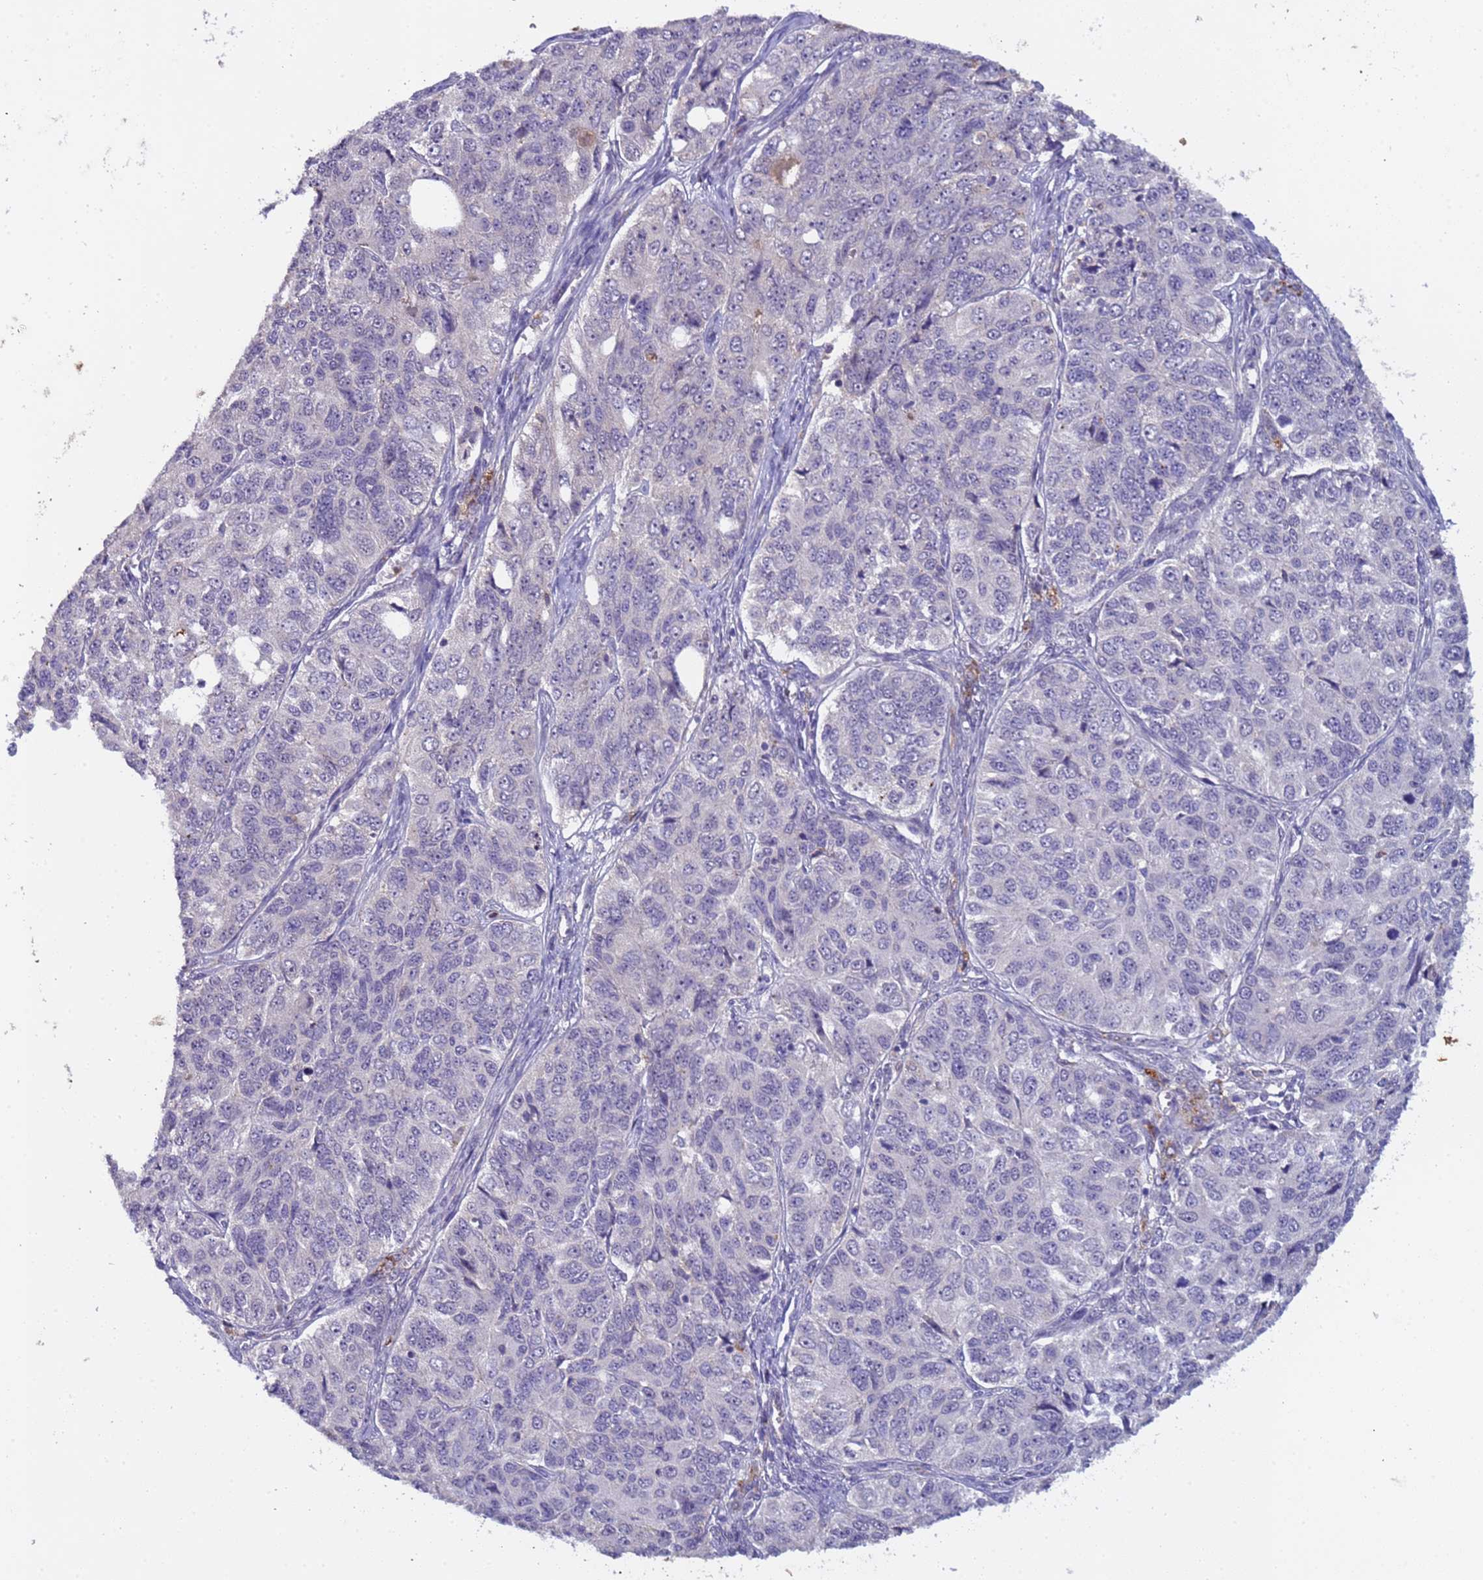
{"staining": {"intensity": "negative", "quantity": "none", "location": "none"}, "tissue": "ovarian cancer", "cell_type": "Tumor cells", "image_type": "cancer", "snomed": [{"axis": "morphology", "description": "Carcinoma, endometroid"}, {"axis": "topography", "description": "Ovary"}], "caption": "High magnification brightfield microscopy of ovarian cancer (endometroid carcinoma) stained with DAB (brown) and counterstained with hematoxylin (blue): tumor cells show no significant positivity. Nuclei are stained in blue.", "gene": "ZNF248", "patient": {"sex": "female", "age": 51}}